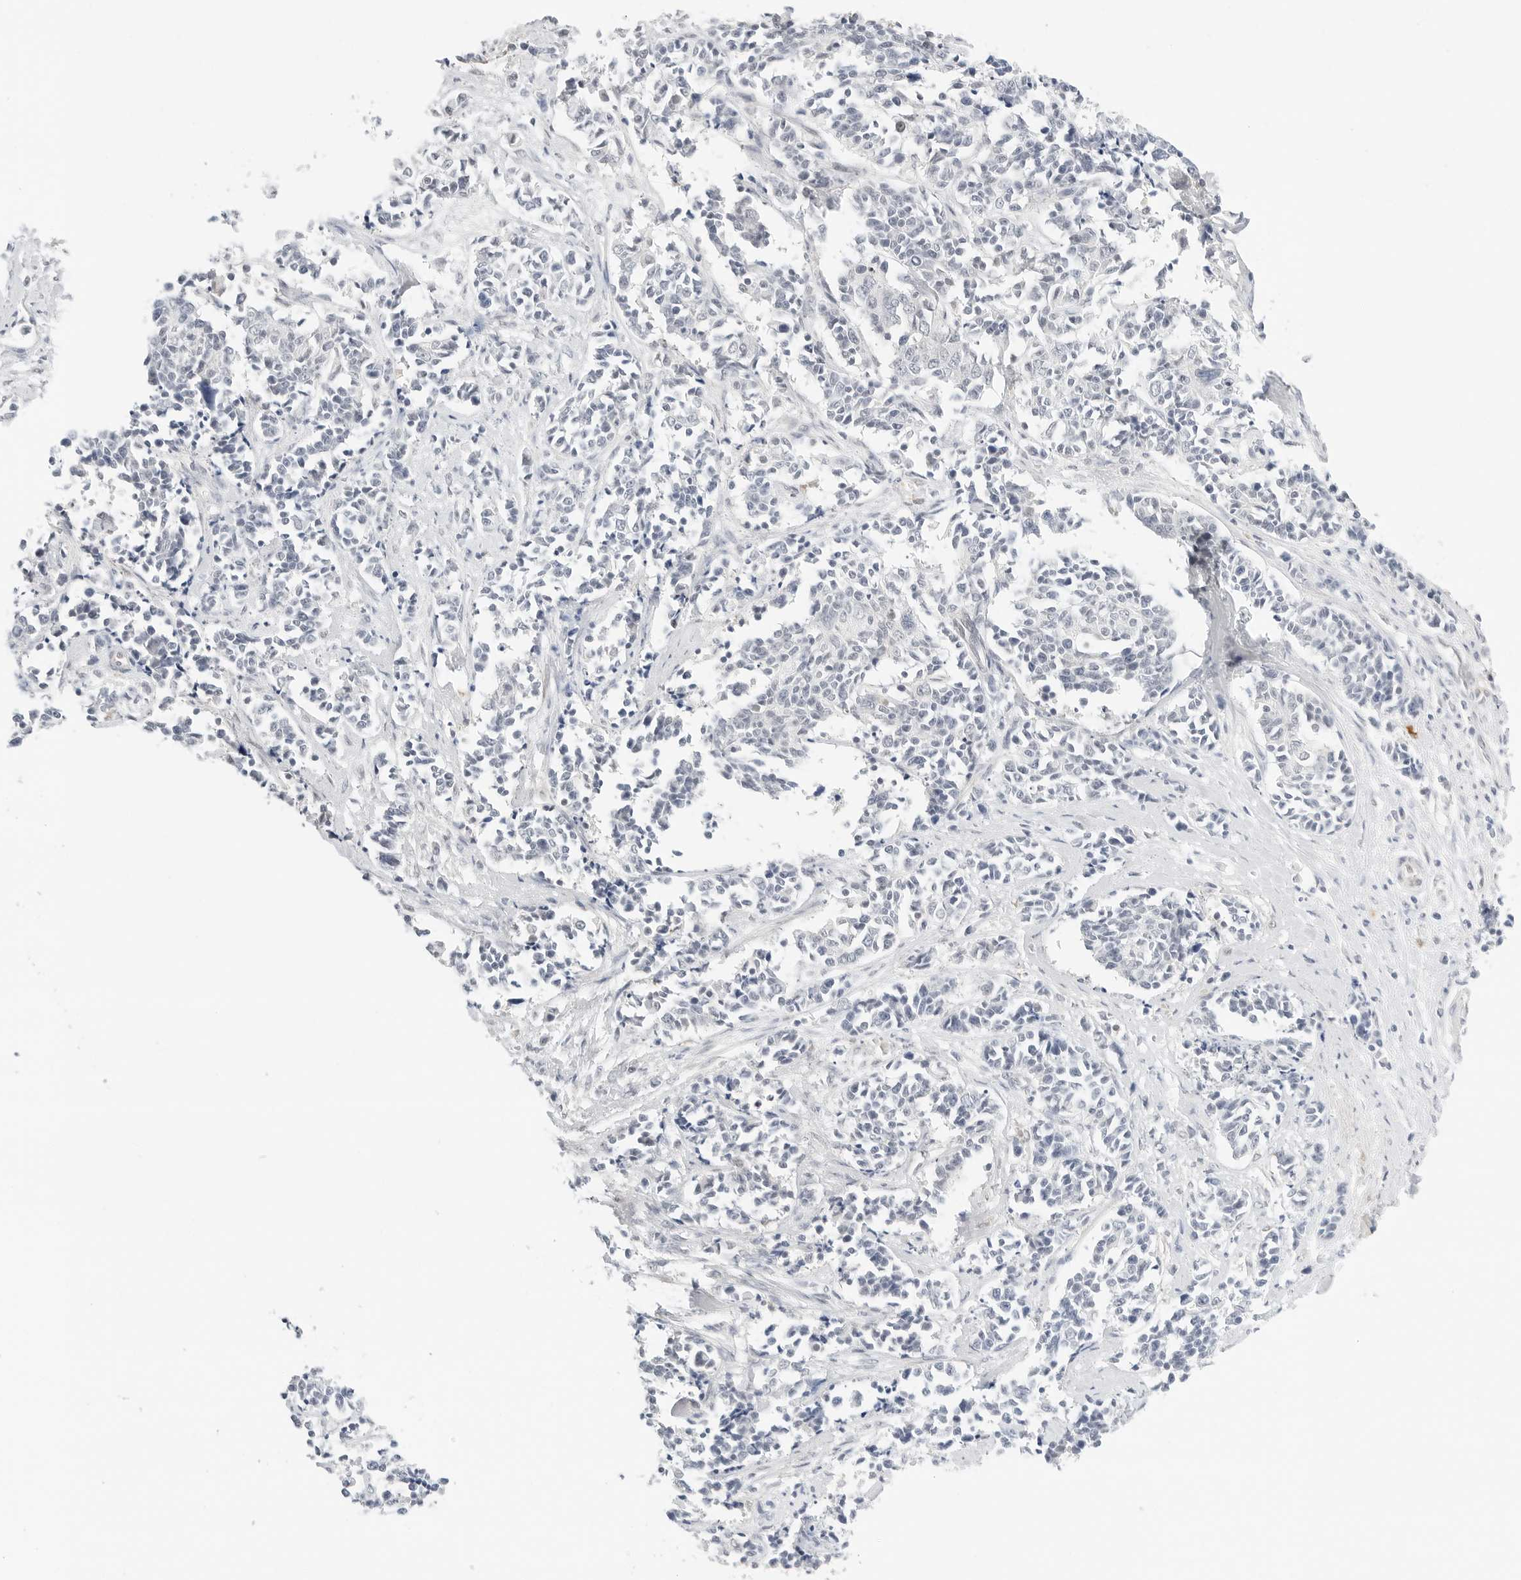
{"staining": {"intensity": "negative", "quantity": "none", "location": "none"}, "tissue": "cervical cancer", "cell_type": "Tumor cells", "image_type": "cancer", "snomed": [{"axis": "morphology", "description": "Normal tissue, NOS"}, {"axis": "morphology", "description": "Squamous cell carcinoma, NOS"}, {"axis": "topography", "description": "Cervix"}], "caption": "High magnification brightfield microscopy of cervical cancer stained with DAB (3,3'-diaminobenzidine) (brown) and counterstained with hematoxylin (blue): tumor cells show no significant positivity. Brightfield microscopy of immunohistochemistry stained with DAB (3,3'-diaminobenzidine) (brown) and hematoxylin (blue), captured at high magnification.", "gene": "TEKT2", "patient": {"sex": "female", "age": 35}}